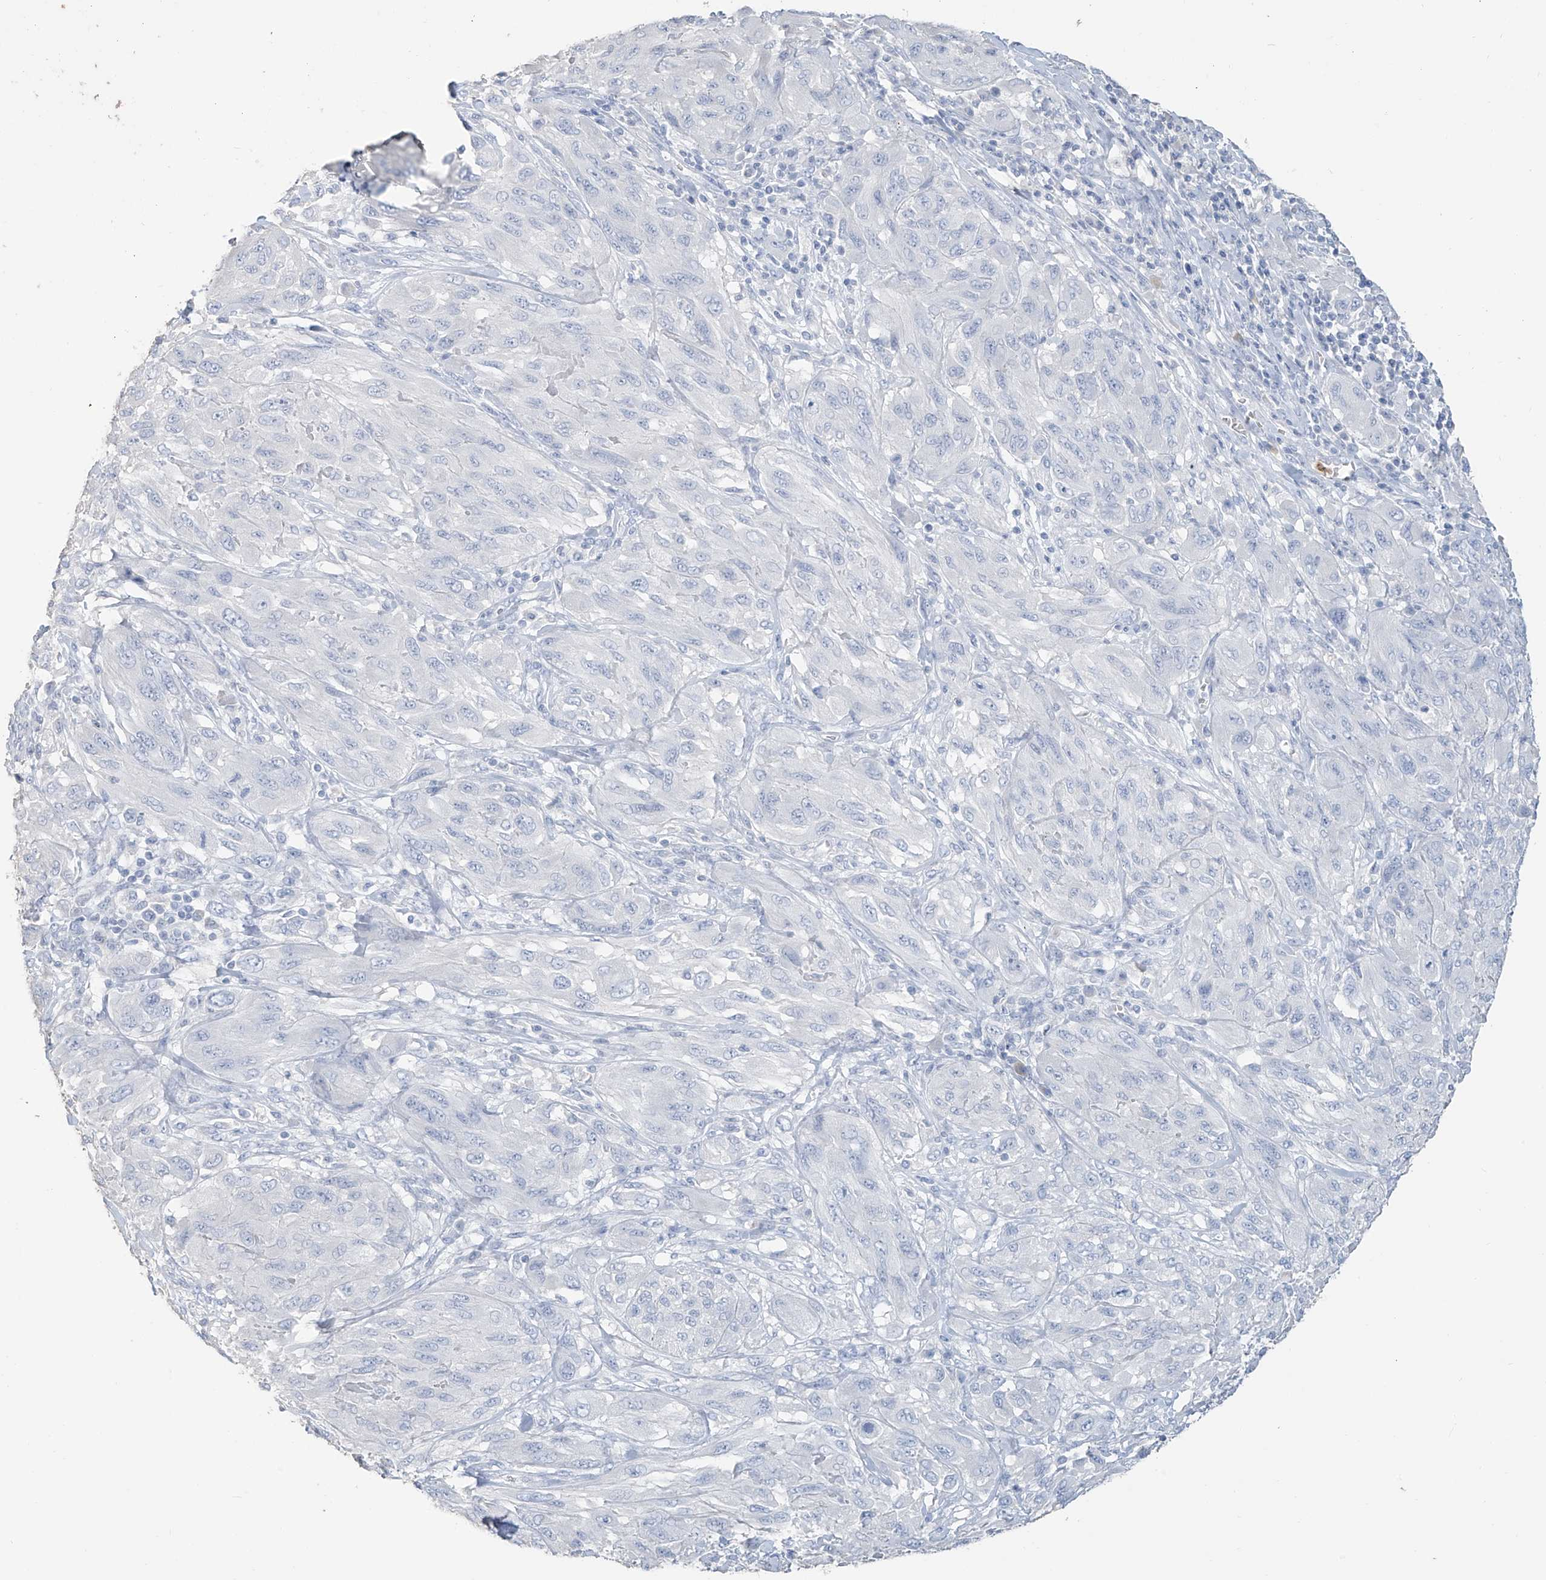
{"staining": {"intensity": "negative", "quantity": "none", "location": "none"}, "tissue": "melanoma", "cell_type": "Tumor cells", "image_type": "cancer", "snomed": [{"axis": "morphology", "description": "Malignant melanoma, NOS"}, {"axis": "topography", "description": "Skin"}], "caption": "A photomicrograph of human melanoma is negative for staining in tumor cells. The staining was performed using DAB (3,3'-diaminobenzidine) to visualize the protein expression in brown, while the nuclei were stained in blue with hematoxylin (Magnification: 20x).", "gene": "PAFAH1B3", "patient": {"sex": "female", "age": 91}}